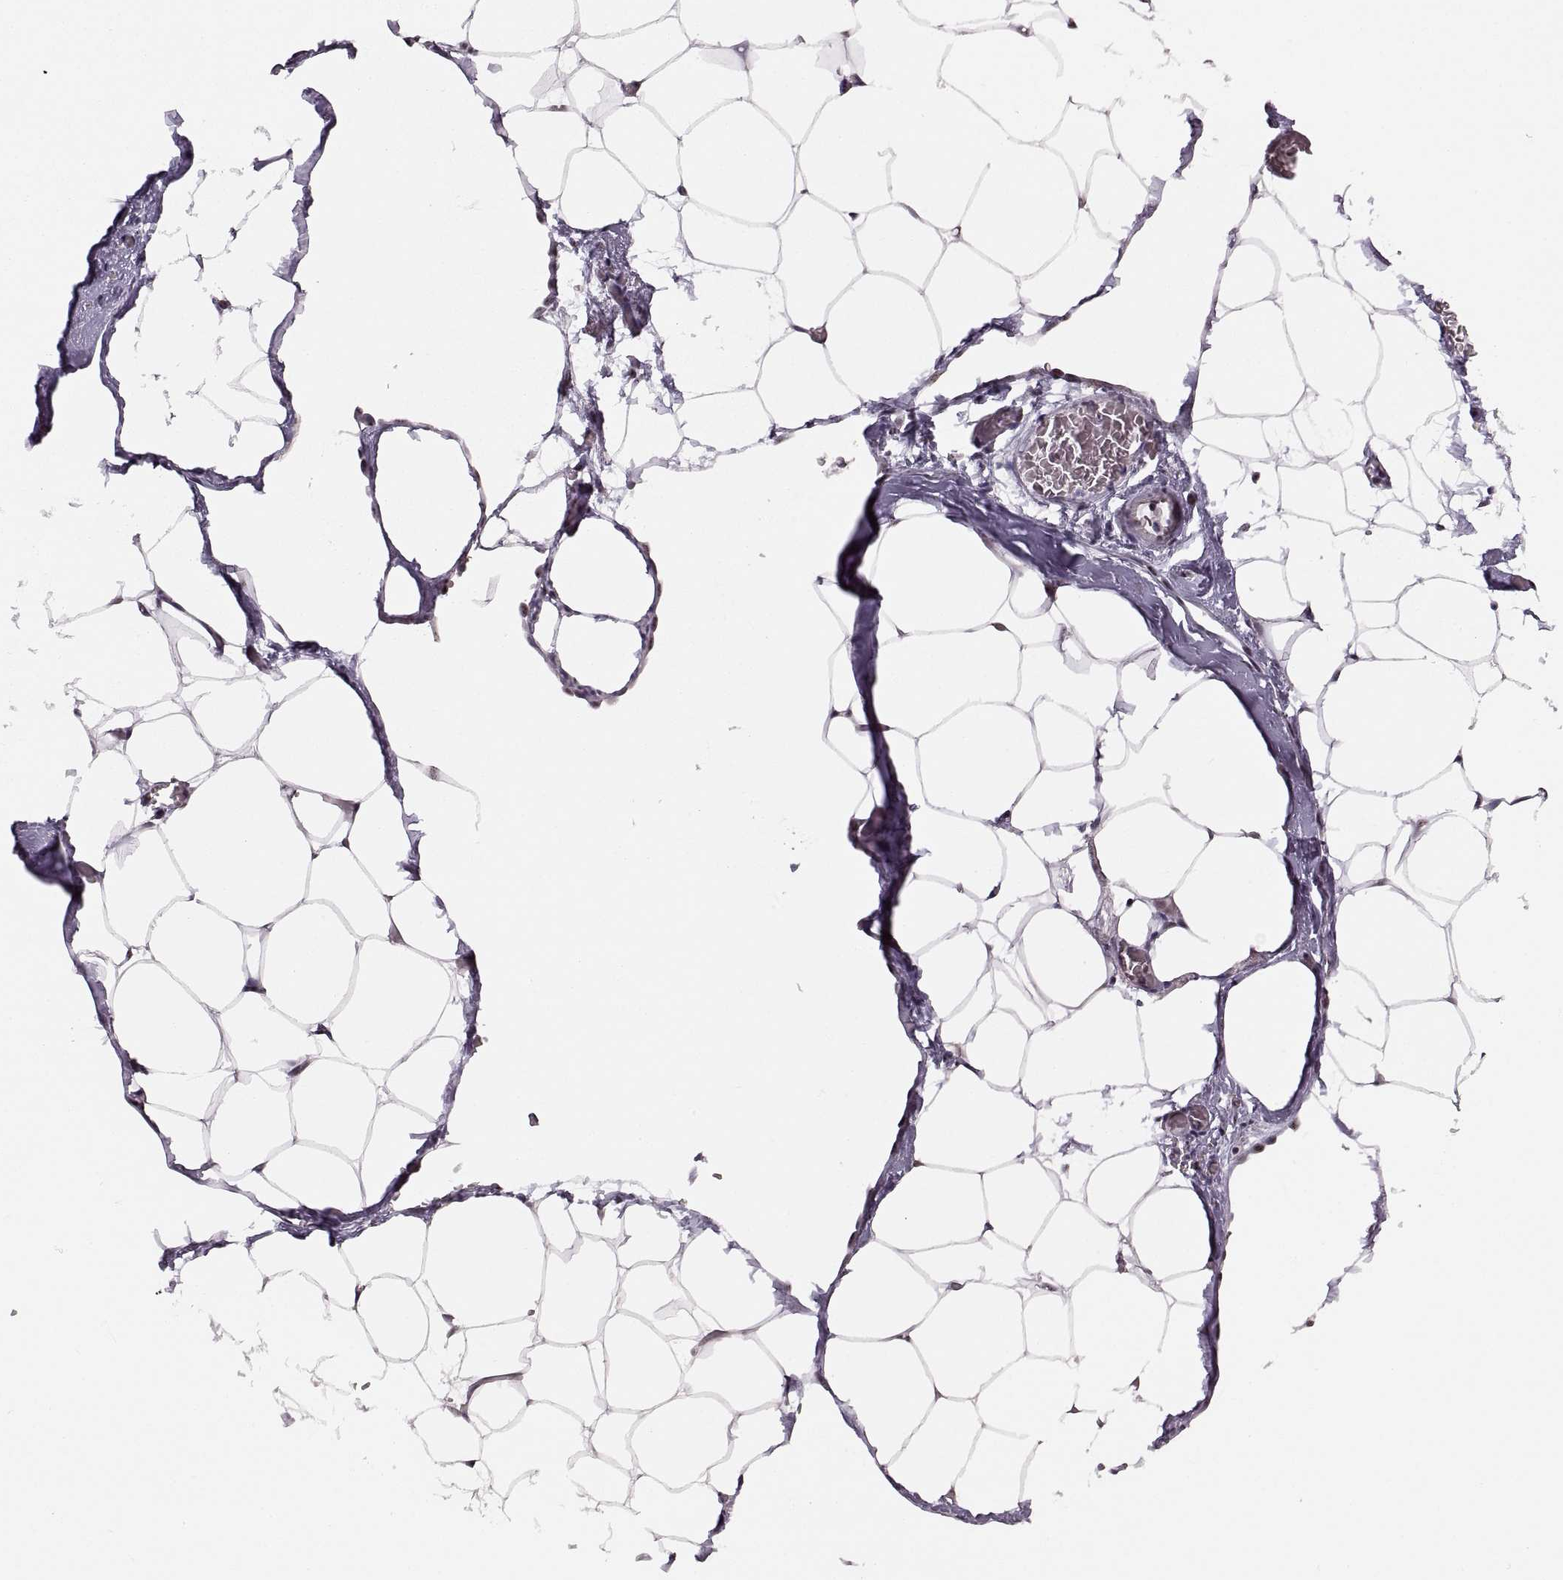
{"staining": {"intensity": "moderate", "quantity": "<25%", "location": "nuclear"}, "tissue": "adipose tissue", "cell_type": "Adipocytes", "image_type": "normal", "snomed": [{"axis": "morphology", "description": "Normal tissue, NOS"}, {"axis": "topography", "description": "Adipose tissue"}], "caption": "Immunohistochemical staining of benign adipose tissue displays <25% levels of moderate nuclear protein staining in approximately <25% of adipocytes.", "gene": "ZCCHC17", "patient": {"sex": "male", "age": 57}}